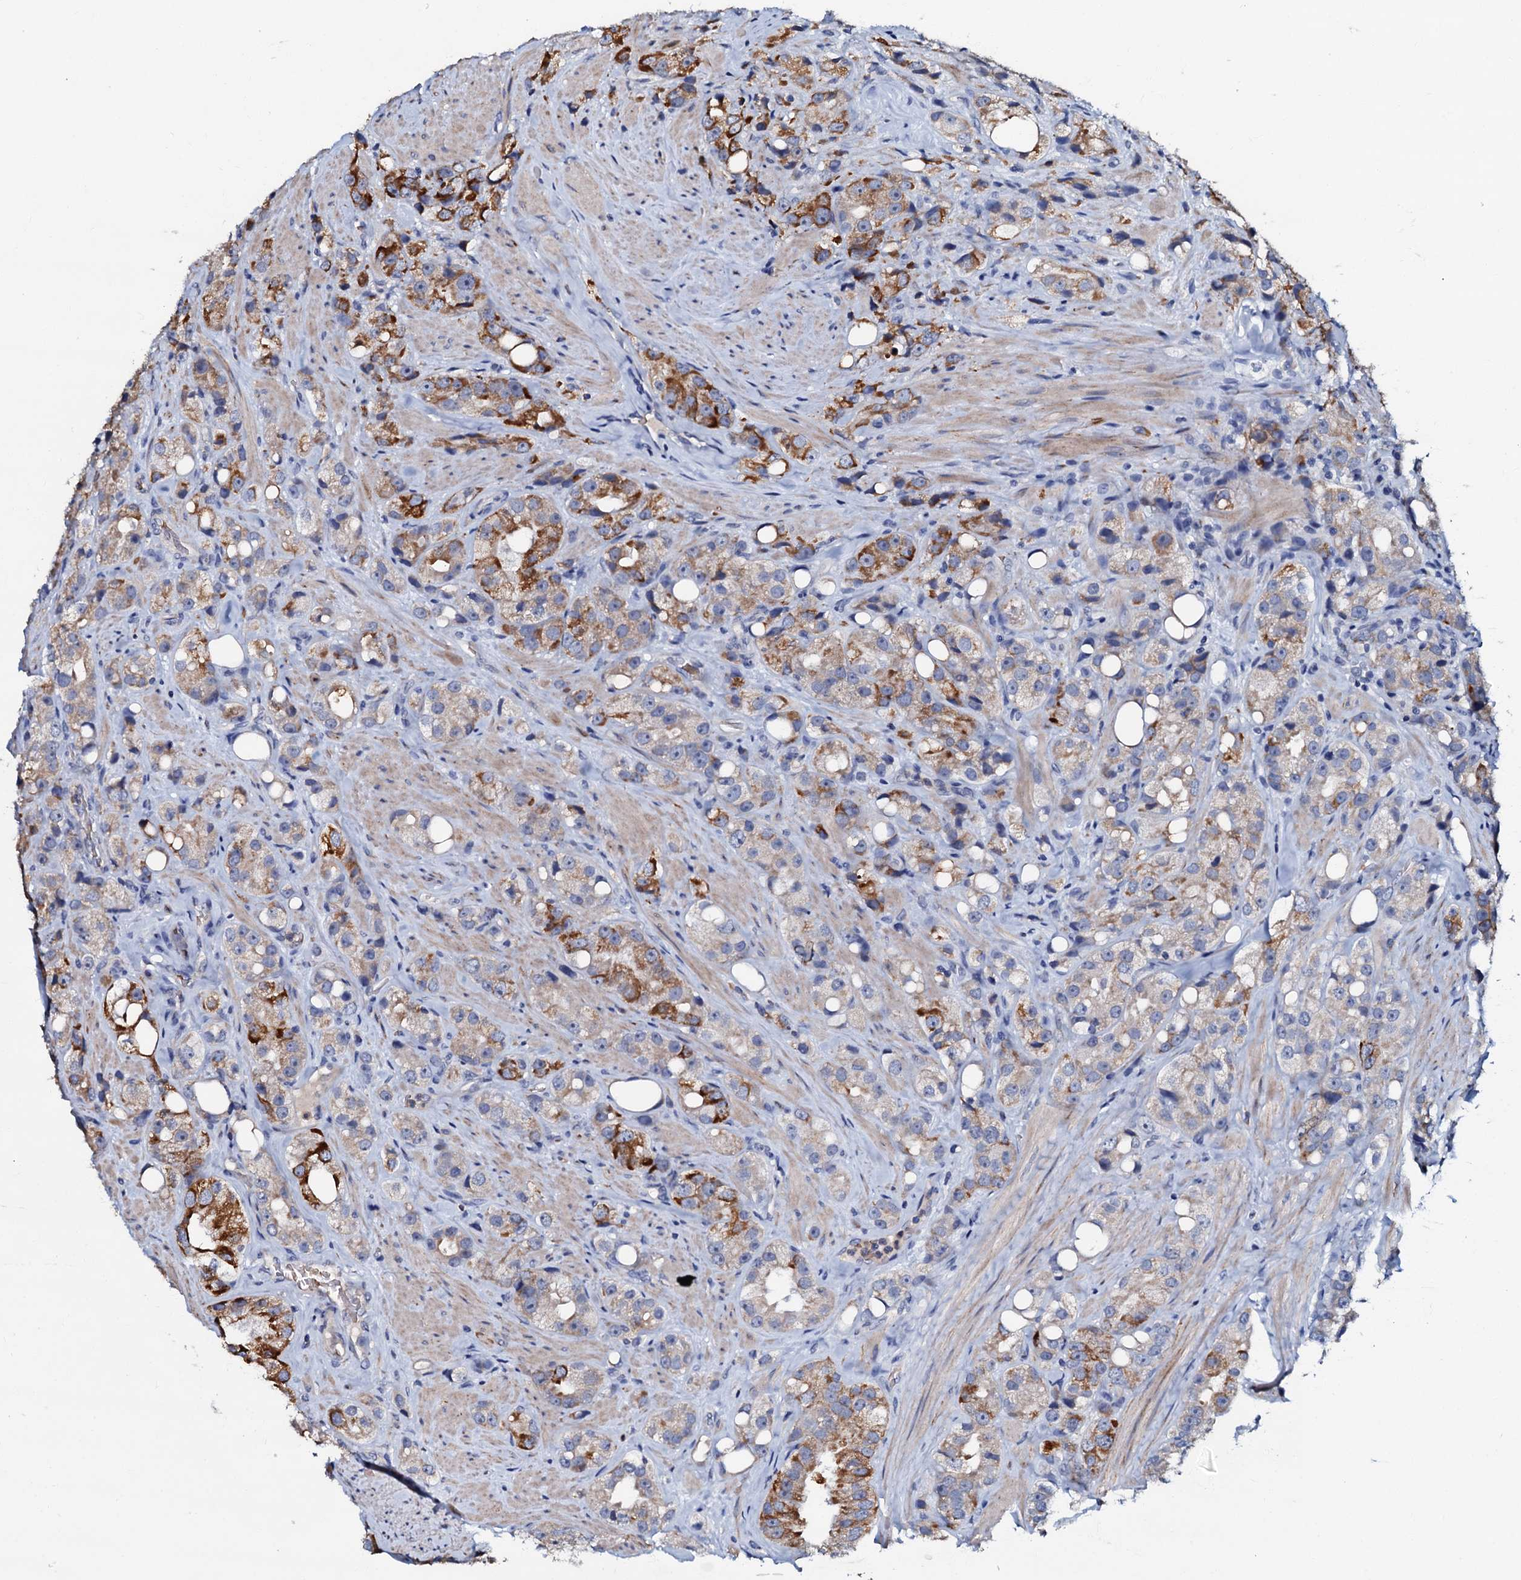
{"staining": {"intensity": "moderate", "quantity": "25%-75%", "location": "cytoplasmic/membranous"}, "tissue": "prostate cancer", "cell_type": "Tumor cells", "image_type": "cancer", "snomed": [{"axis": "morphology", "description": "Adenocarcinoma, NOS"}, {"axis": "topography", "description": "Prostate"}], "caption": "Moderate cytoplasmic/membranous protein staining is appreciated in approximately 25%-75% of tumor cells in prostate cancer.", "gene": "CPNE2", "patient": {"sex": "male", "age": 79}}